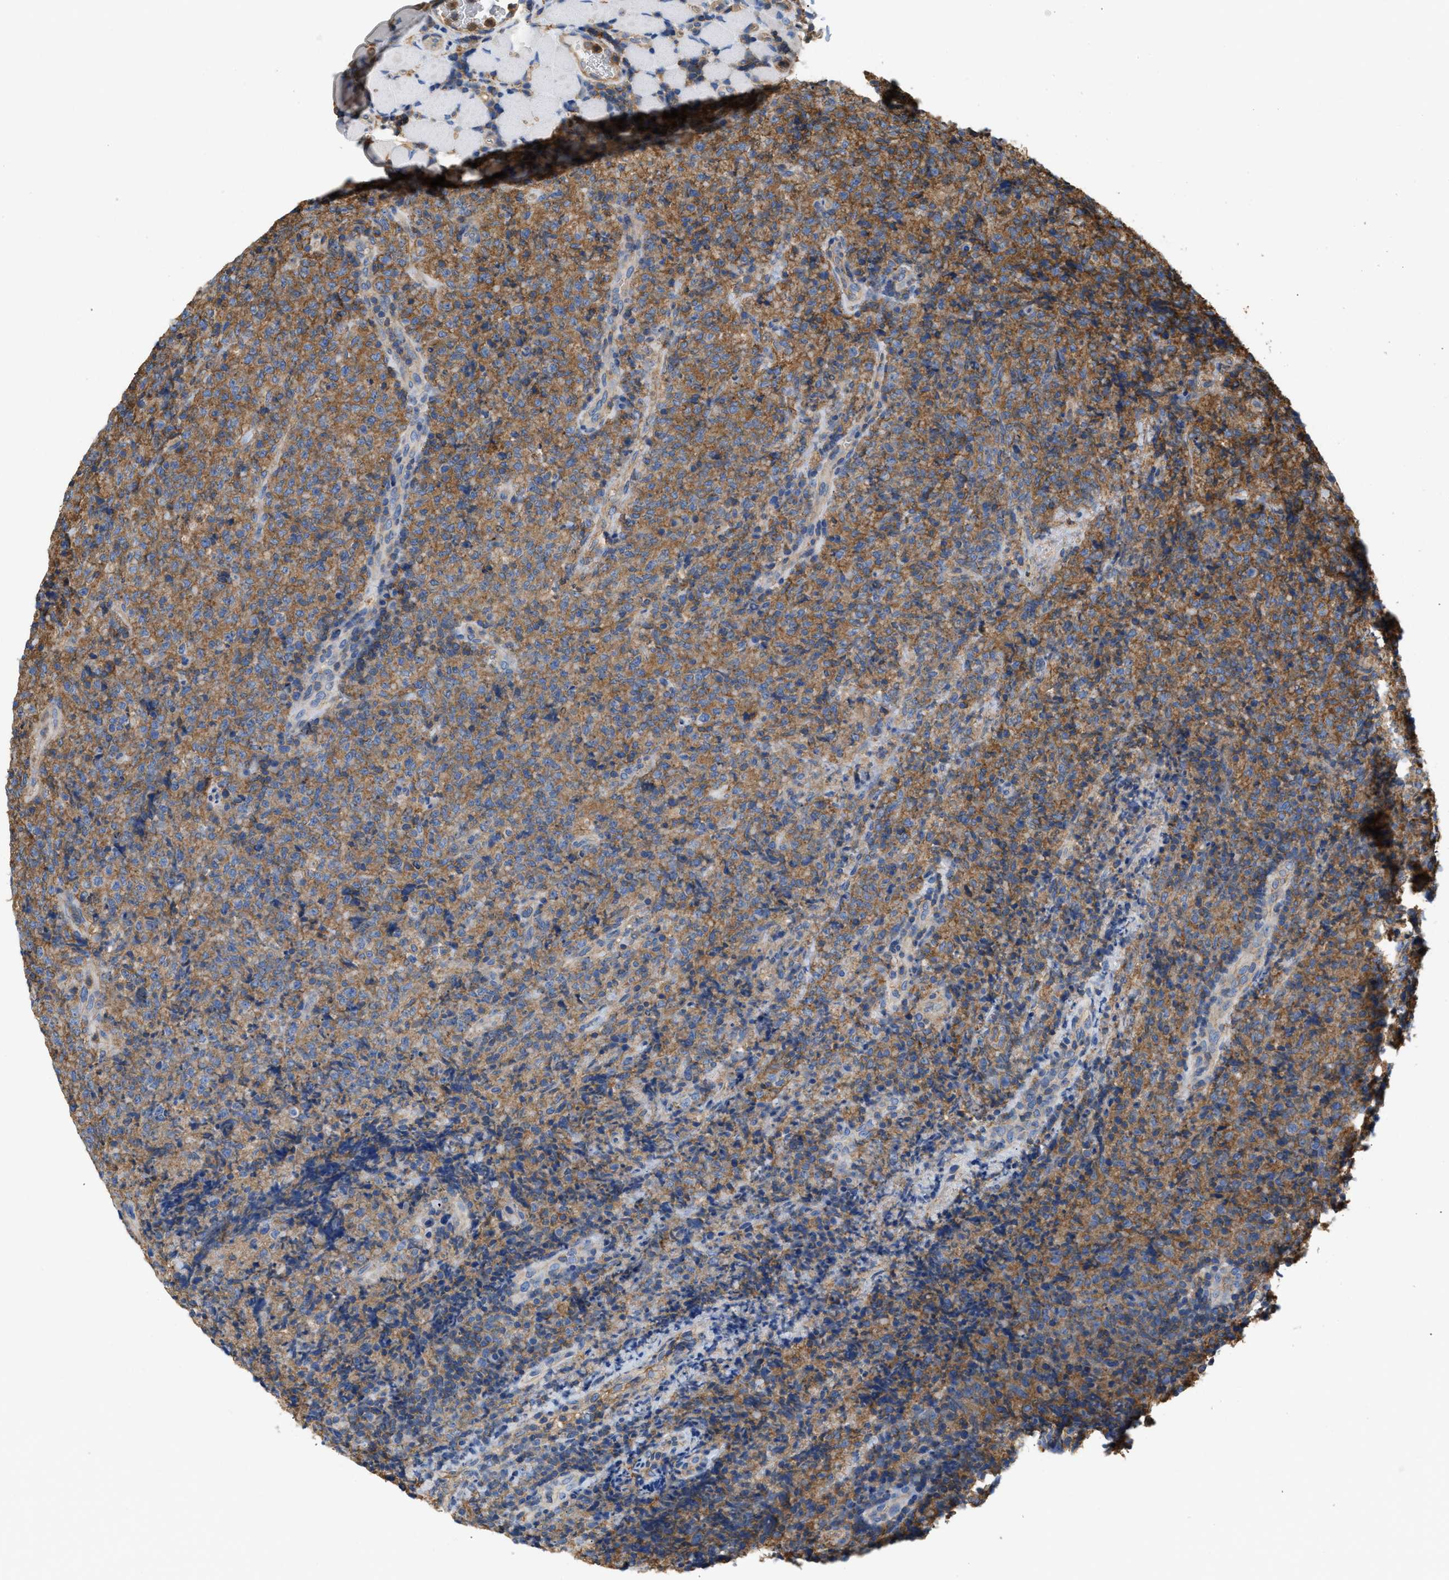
{"staining": {"intensity": "moderate", "quantity": ">75%", "location": "cytoplasmic/membranous"}, "tissue": "lymphoma", "cell_type": "Tumor cells", "image_type": "cancer", "snomed": [{"axis": "morphology", "description": "Malignant lymphoma, non-Hodgkin's type, High grade"}, {"axis": "topography", "description": "Tonsil"}], "caption": "Immunohistochemistry (DAB) staining of human high-grade malignant lymphoma, non-Hodgkin's type exhibits moderate cytoplasmic/membranous protein expression in about >75% of tumor cells.", "gene": "GNB4", "patient": {"sex": "female", "age": 36}}